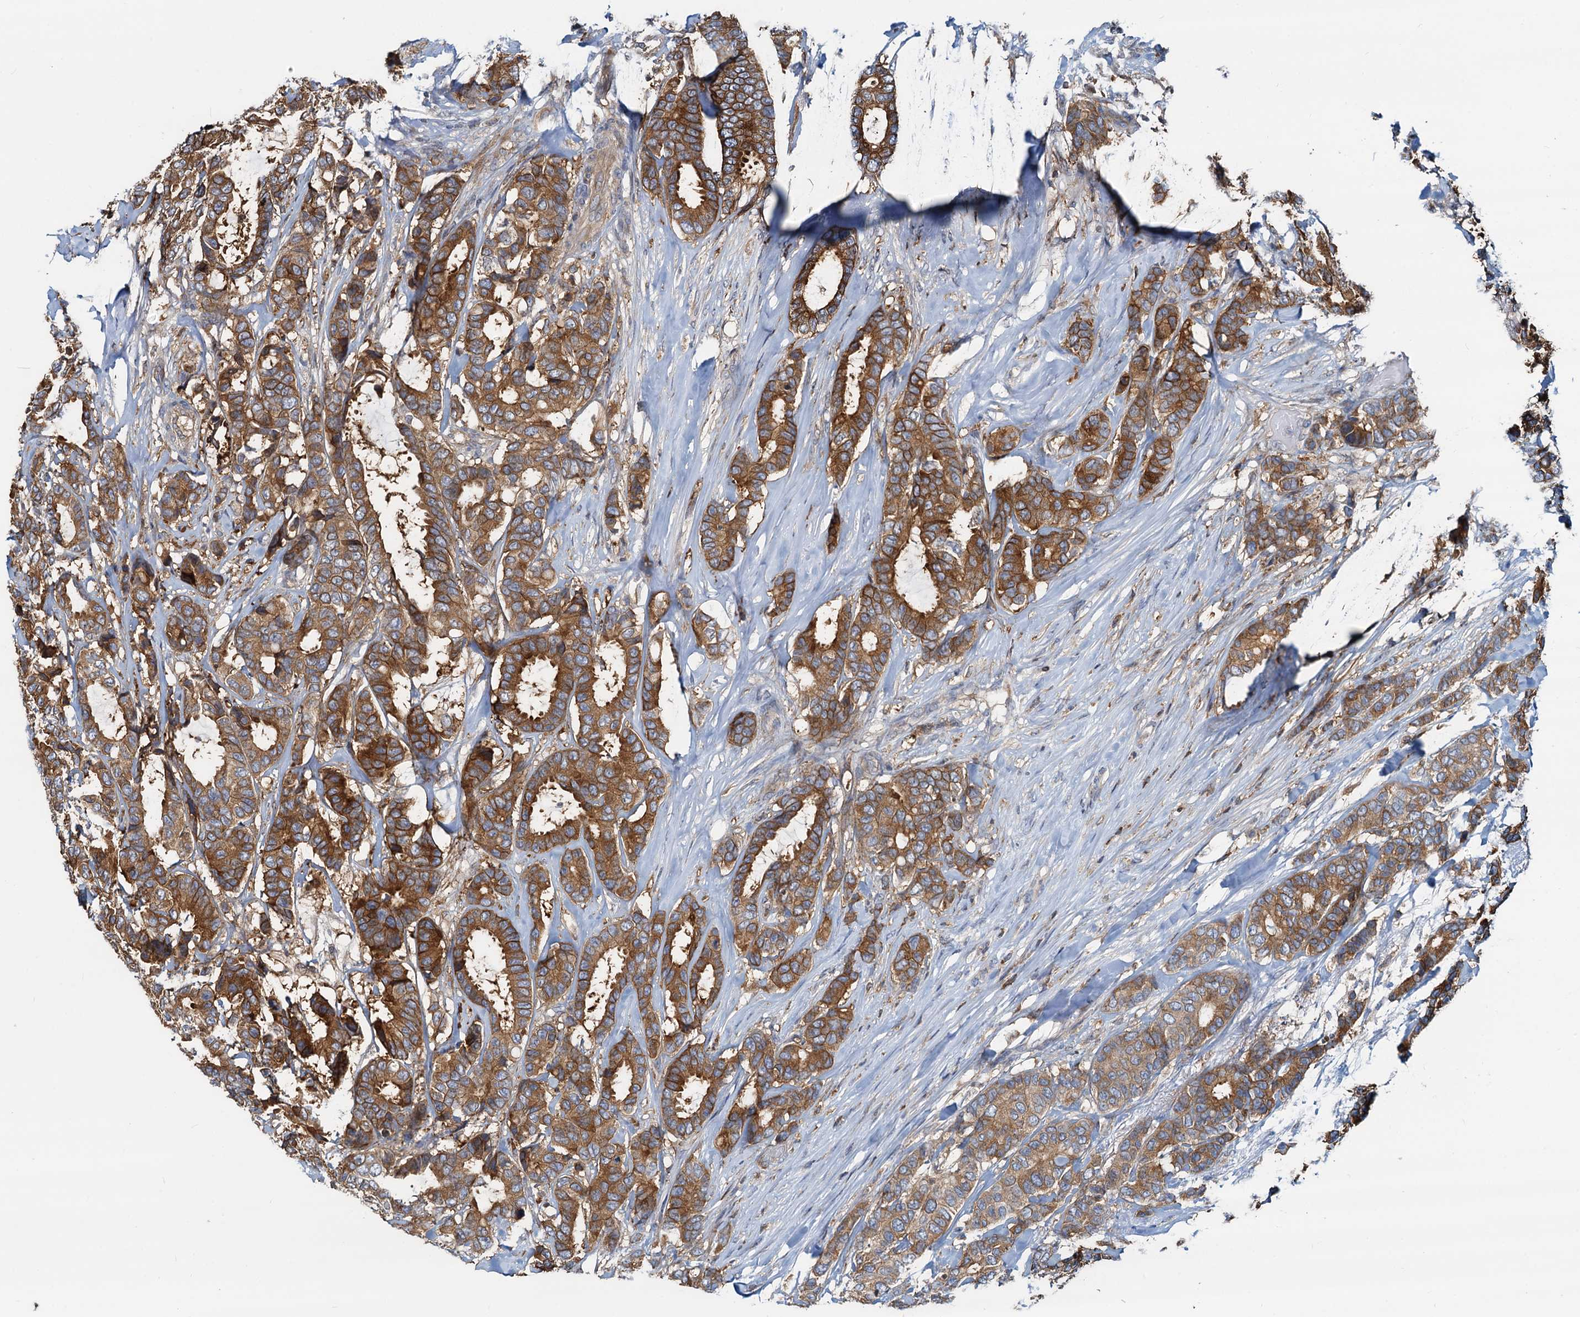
{"staining": {"intensity": "strong", "quantity": ">75%", "location": "cytoplasmic/membranous"}, "tissue": "breast cancer", "cell_type": "Tumor cells", "image_type": "cancer", "snomed": [{"axis": "morphology", "description": "Duct carcinoma"}, {"axis": "topography", "description": "Breast"}], "caption": "IHC of human breast cancer shows high levels of strong cytoplasmic/membranous positivity in about >75% of tumor cells.", "gene": "LNX2", "patient": {"sex": "female", "age": 87}}